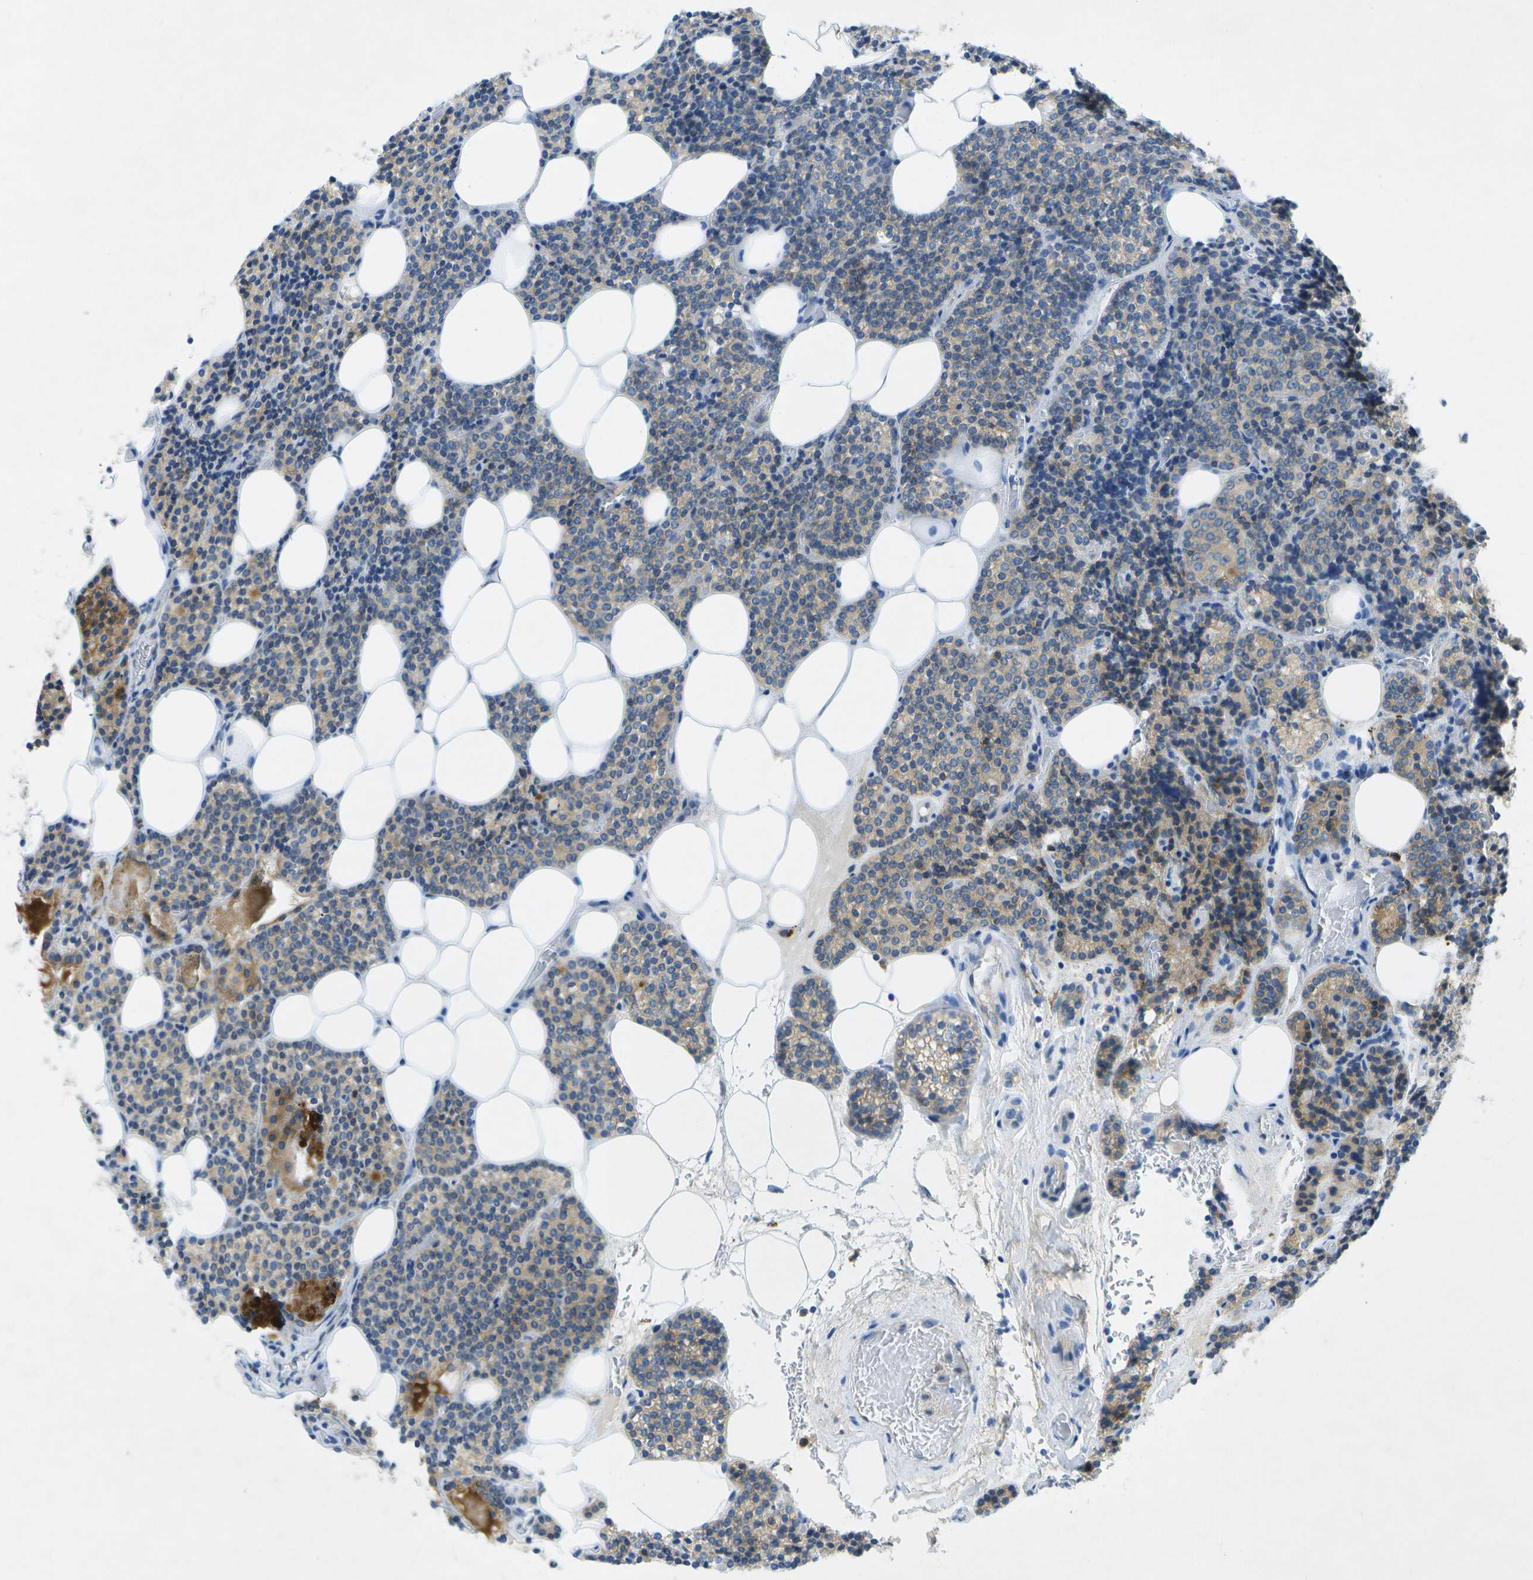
{"staining": {"intensity": "weak", "quantity": ">75%", "location": "cytoplasmic/membranous"}, "tissue": "parathyroid gland", "cell_type": "Glandular cells", "image_type": "normal", "snomed": [{"axis": "morphology", "description": "Normal tissue, NOS"}, {"axis": "morphology", "description": "Adenoma, NOS"}, {"axis": "topography", "description": "Parathyroid gland"}], "caption": "Parathyroid gland stained for a protein (brown) exhibits weak cytoplasmic/membranous positive staining in approximately >75% of glandular cells.", "gene": "WNK2", "patient": {"sex": "female", "age": 54}}